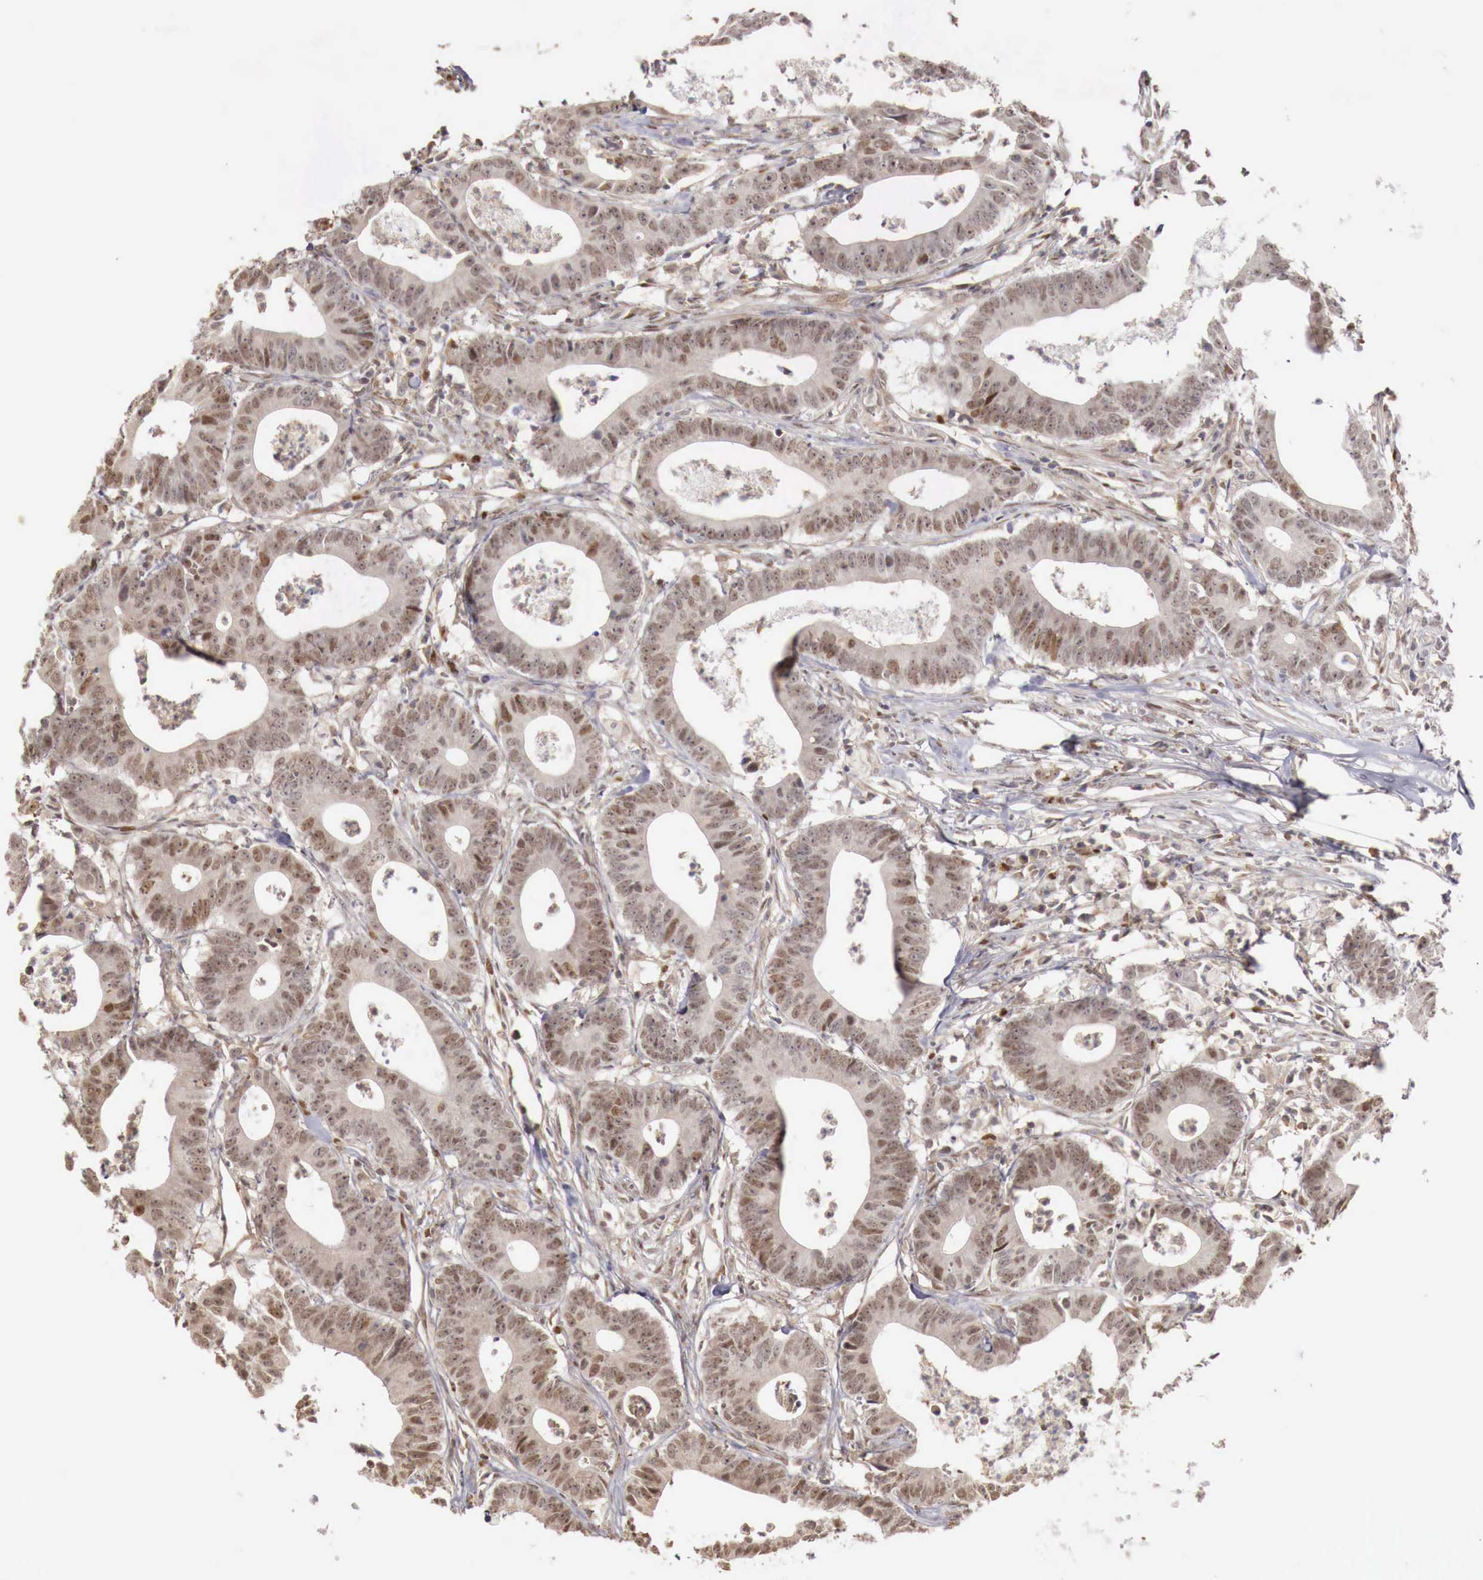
{"staining": {"intensity": "moderate", "quantity": "<25%", "location": "cytoplasmic/membranous,nuclear"}, "tissue": "colorectal cancer", "cell_type": "Tumor cells", "image_type": "cancer", "snomed": [{"axis": "morphology", "description": "Adenocarcinoma, NOS"}, {"axis": "topography", "description": "Colon"}], "caption": "Immunohistochemical staining of adenocarcinoma (colorectal) displays low levels of moderate cytoplasmic/membranous and nuclear protein expression in about <25% of tumor cells.", "gene": "KHDRBS2", "patient": {"sex": "male", "age": 55}}